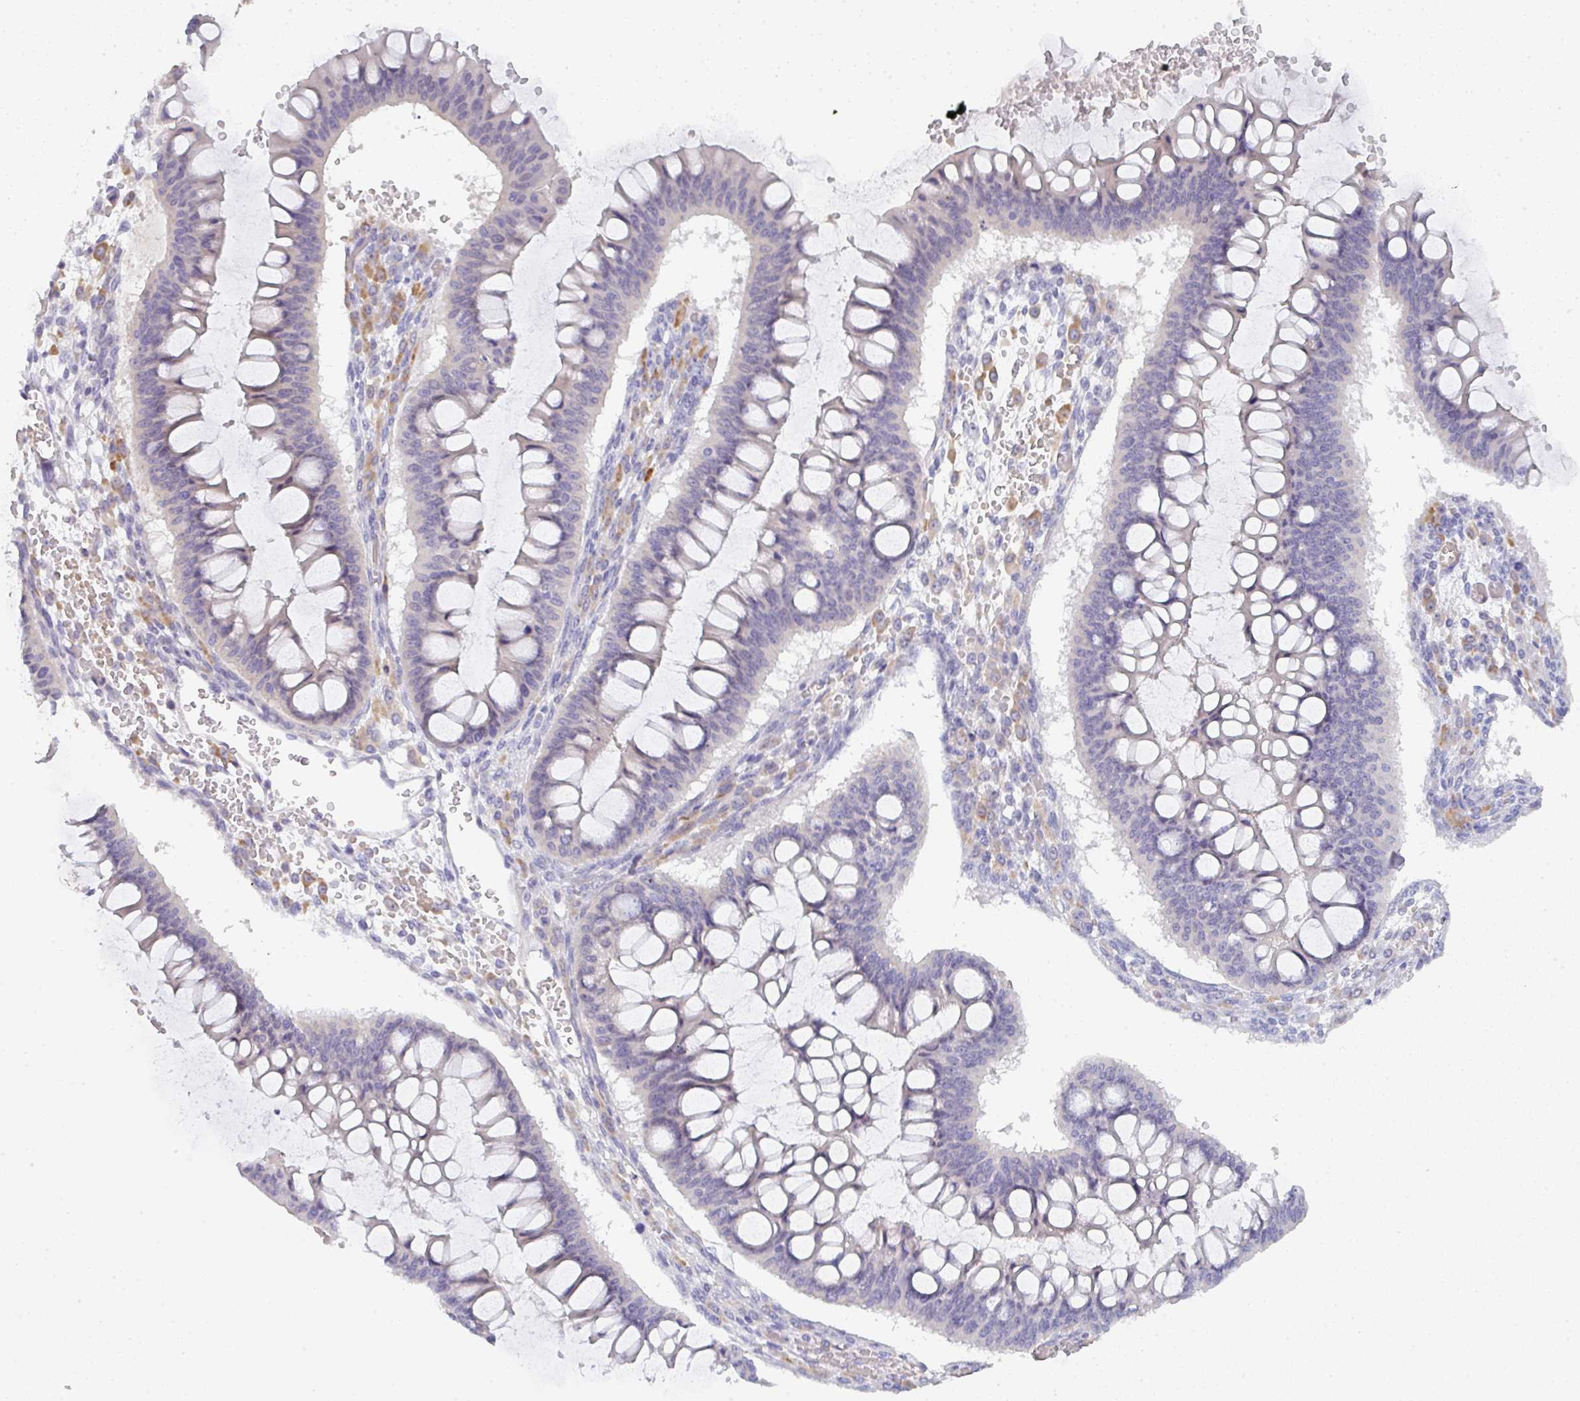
{"staining": {"intensity": "negative", "quantity": "none", "location": "none"}, "tissue": "ovarian cancer", "cell_type": "Tumor cells", "image_type": "cancer", "snomed": [{"axis": "morphology", "description": "Cystadenocarcinoma, mucinous, NOS"}, {"axis": "topography", "description": "Ovary"}], "caption": "An immunohistochemistry (IHC) histopathology image of ovarian cancer (mucinous cystadenocarcinoma) is shown. There is no staining in tumor cells of ovarian cancer (mucinous cystadenocarcinoma). Nuclei are stained in blue.", "gene": "CACNA1S", "patient": {"sex": "female", "age": 73}}